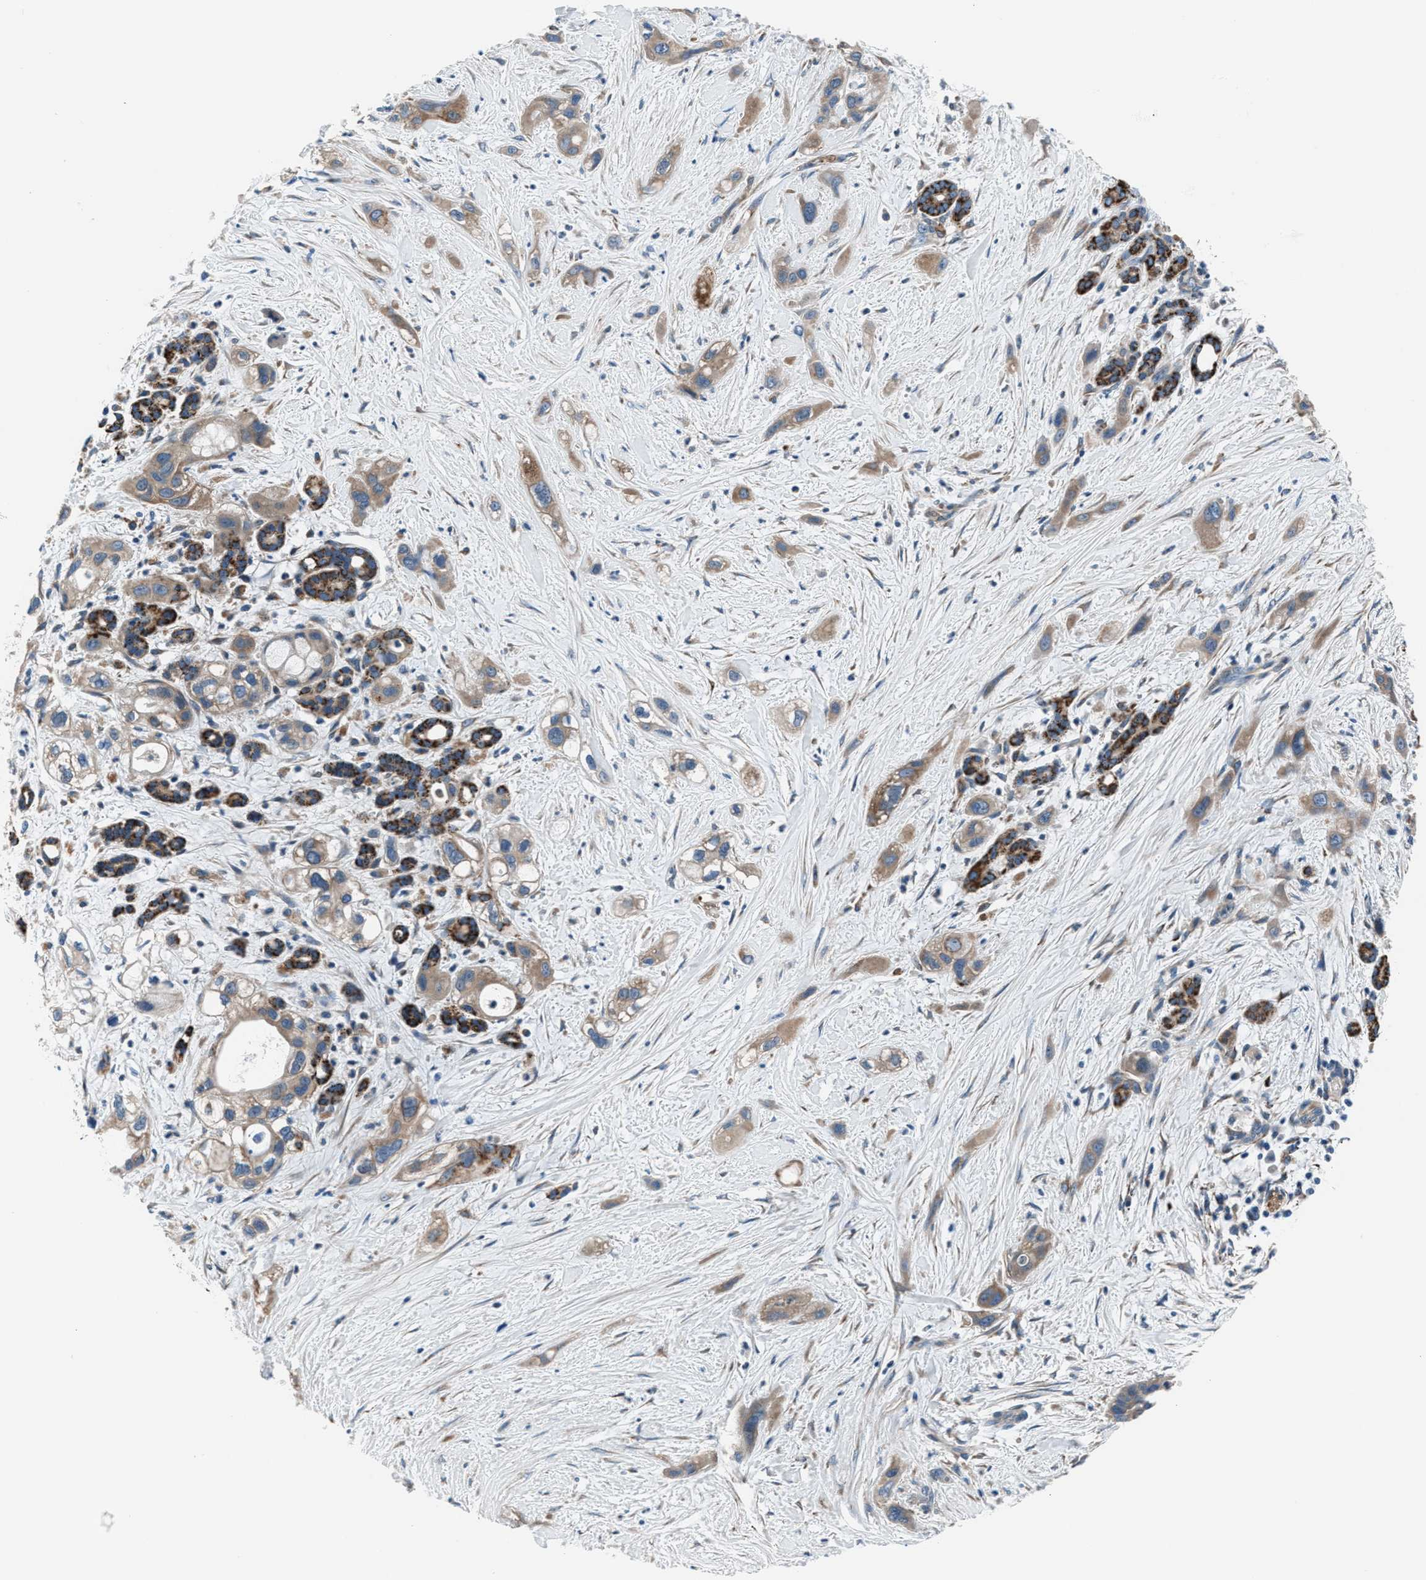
{"staining": {"intensity": "weak", "quantity": "25%-75%", "location": "cytoplasmic/membranous"}, "tissue": "pancreatic cancer", "cell_type": "Tumor cells", "image_type": "cancer", "snomed": [{"axis": "morphology", "description": "Adenocarcinoma, NOS"}, {"axis": "topography", "description": "Pancreas"}], "caption": "An IHC image of neoplastic tissue is shown. Protein staining in brown highlights weak cytoplasmic/membranous positivity in pancreatic cancer within tumor cells.", "gene": "PRTFDC1", "patient": {"sex": "male", "age": 59}}